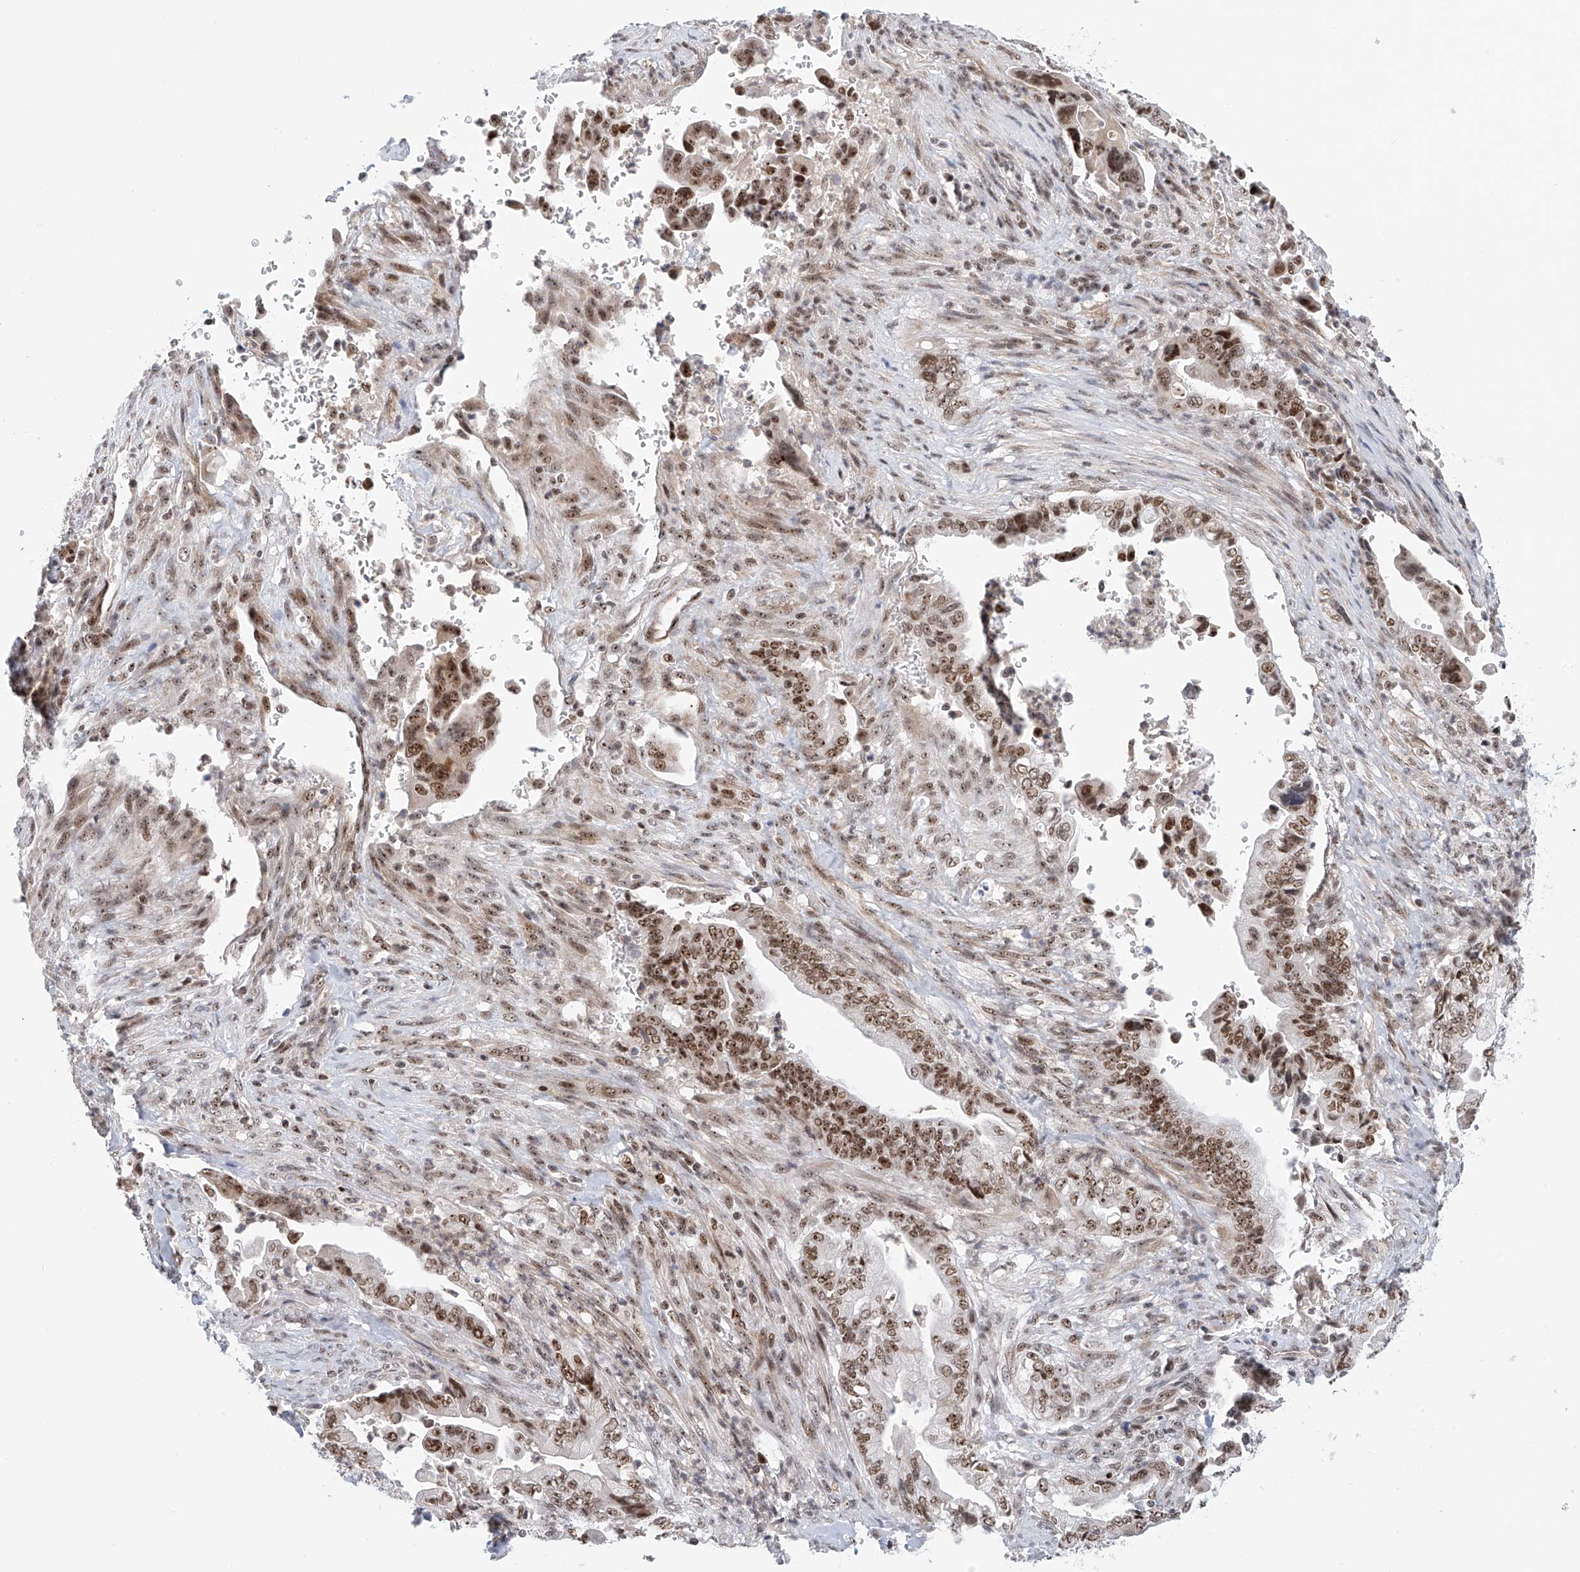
{"staining": {"intensity": "moderate", "quantity": ">75%", "location": "nuclear"}, "tissue": "pancreatic cancer", "cell_type": "Tumor cells", "image_type": "cancer", "snomed": [{"axis": "morphology", "description": "Adenocarcinoma, NOS"}, {"axis": "topography", "description": "Pancreas"}], "caption": "About >75% of tumor cells in pancreatic cancer show moderate nuclear protein staining as visualized by brown immunohistochemical staining.", "gene": "PRUNE2", "patient": {"sex": "male", "age": 70}}